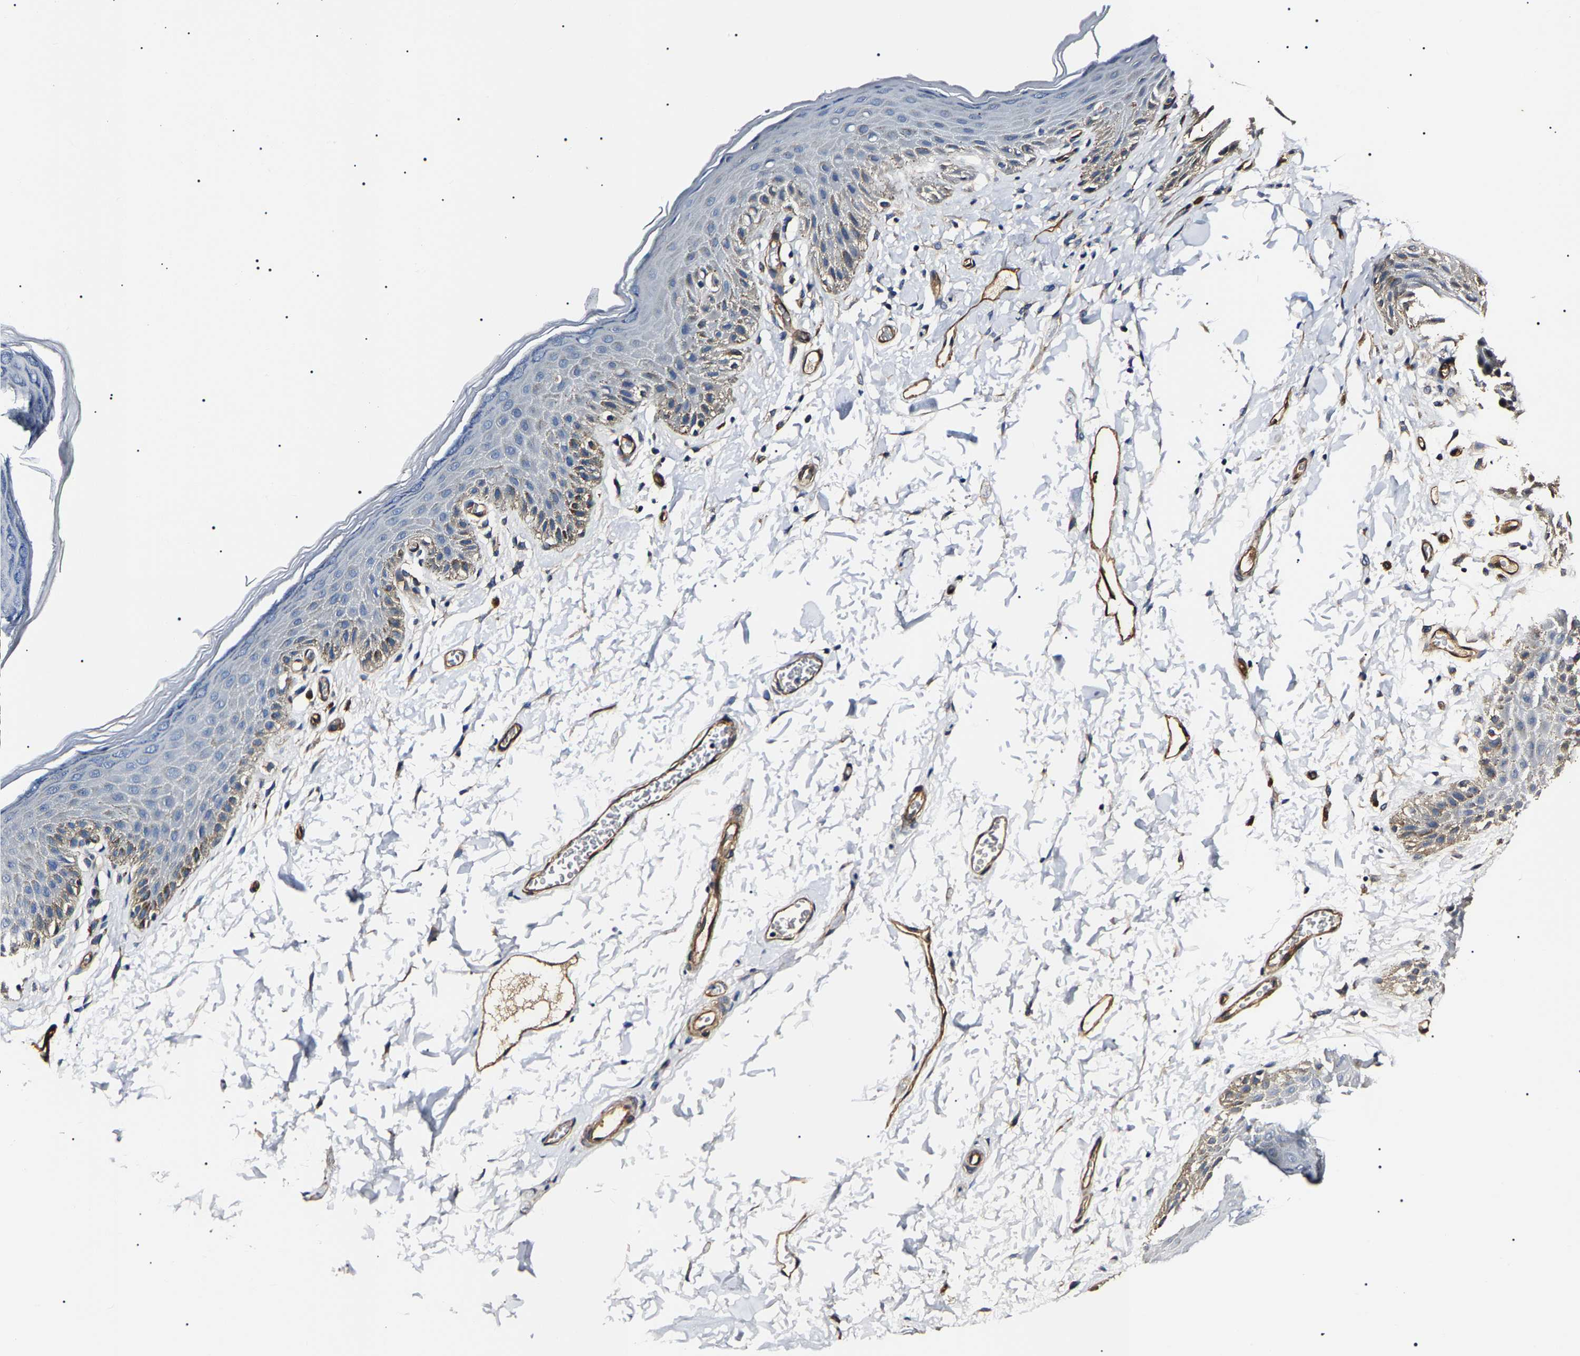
{"staining": {"intensity": "moderate", "quantity": "<25%", "location": "cytoplasmic/membranous"}, "tissue": "skin", "cell_type": "Epidermal cells", "image_type": "normal", "snomed": [{"axis": "morphology", "description": "Normal tissue, NOS"}, {"axis": "topography", "description": "Anal"}], "caption": "Human skin stained with a brown dye shows moderate cytoplasmic/membranous positive expression in about <25% of epidermal cells.", "gene": "KLHL42", "patient": {"sex": "male", "age": 44}}